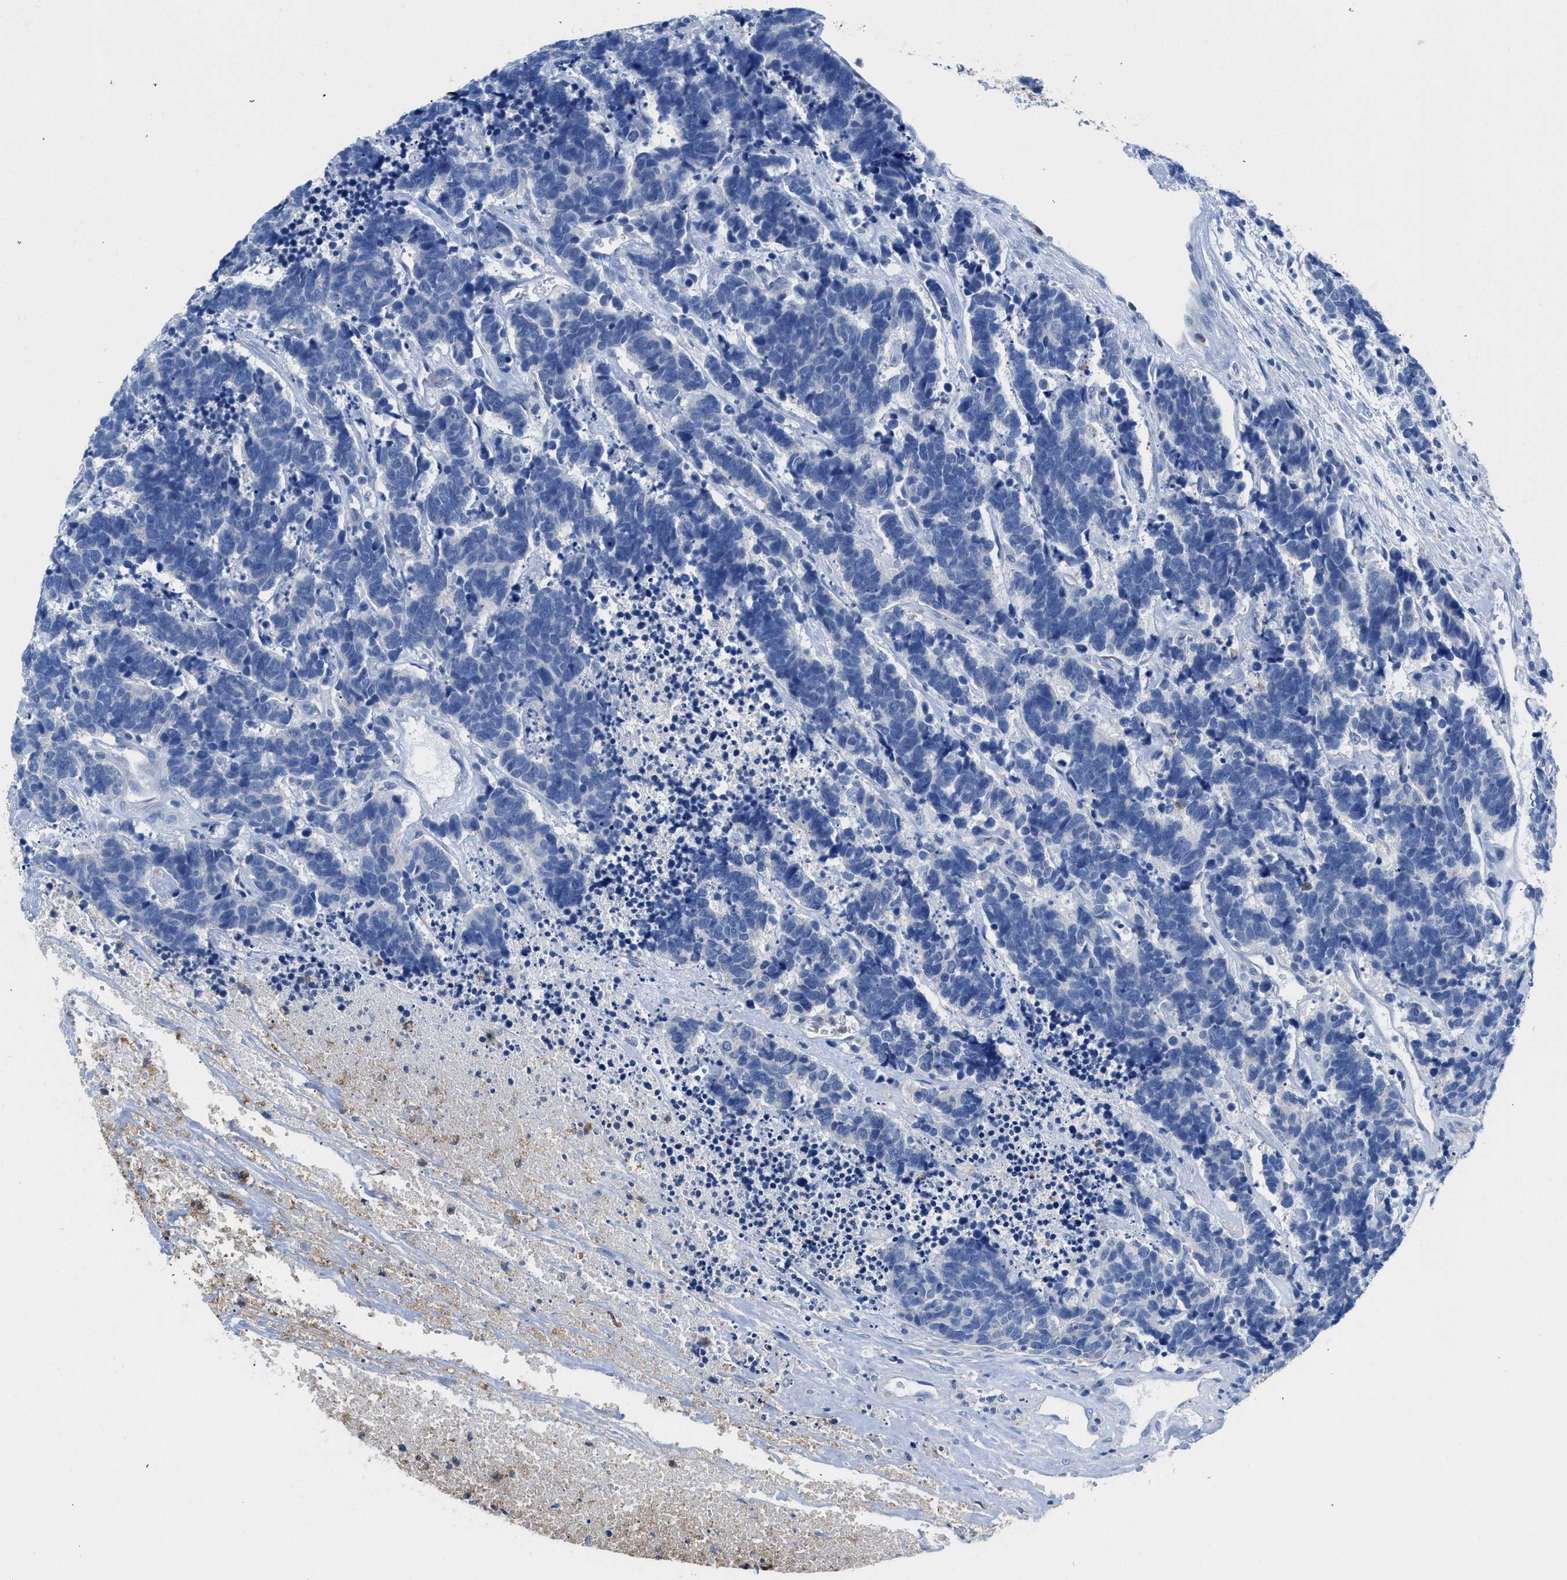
{"staining": {"intensity": "negative", "quantity": "none", "location": "none"}, "tissue": "carcinoid", "cell_type": "Tumor cells", "image_type": "cancer", "snomed": [{"axis": "morphology", "description": "Carcinoma, NOS"}, {"axis": "morphology", "description": "Carcinoid, malignant, NOS"}, {"axis": "topography", "description": "Urinary bladder"}], "caption": "Tumor cells are negative for protein expression in human carcinoma. (Brightfield microscopy of DAB IHC at high magnification).", "gene": "NEB", "patient": {"sex": "male", "age": 57}}